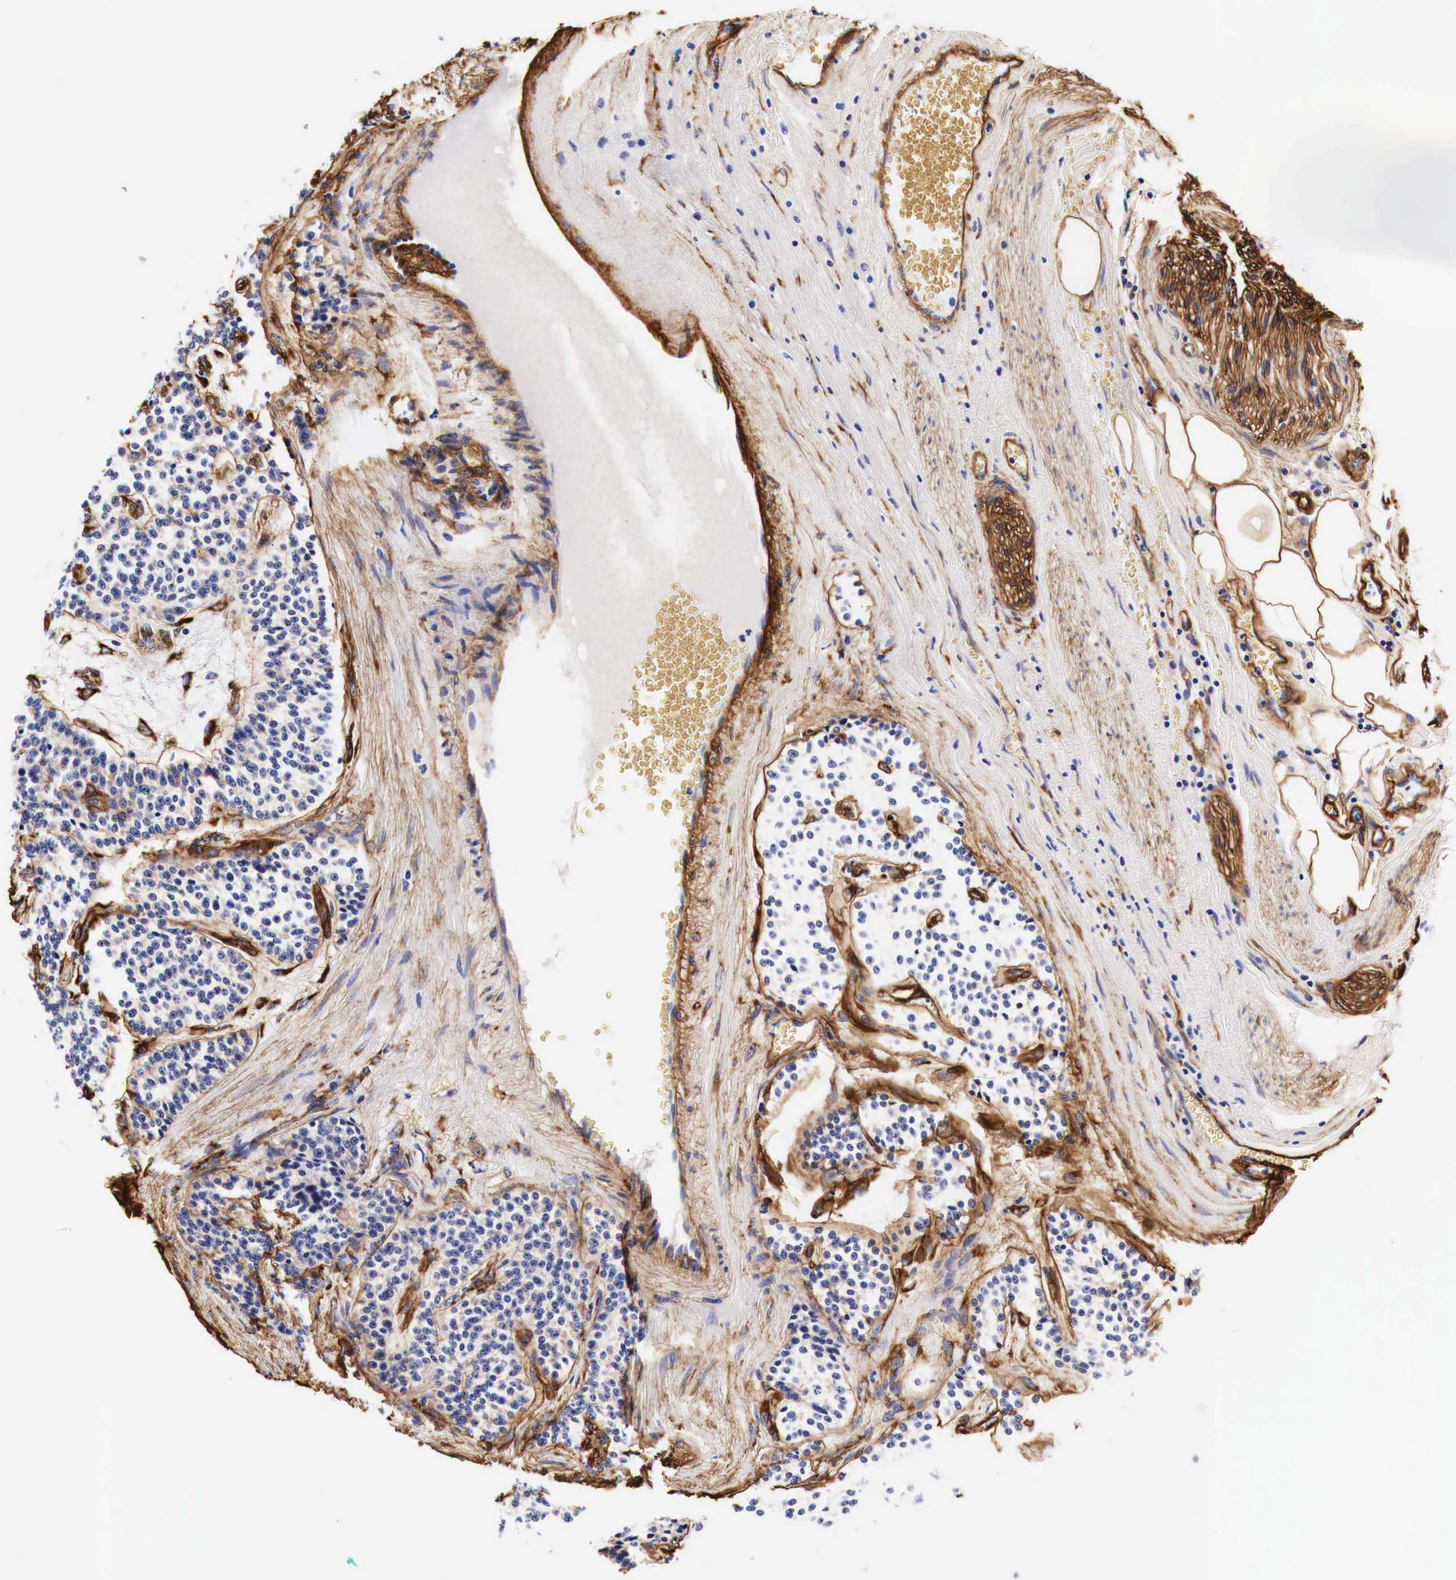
{"staining": {"intensity": "negative", "quantity": "none", "location": "none"}, "tissue": "carcinoid", "cell_type": "Tumor cells", "image_type": "cancer", "snomed": [{"axis": "morphology", "description": "Carcinoid, malignant, NOS"}, {"axis": "topography", "description": "Stomach"}], "caption": "Carcinoid stained for a protein using immunohistochemistry displays no expression tumor cells.", "gene": "LAMB2", "patient": {"sex": "female", "age": 76}}